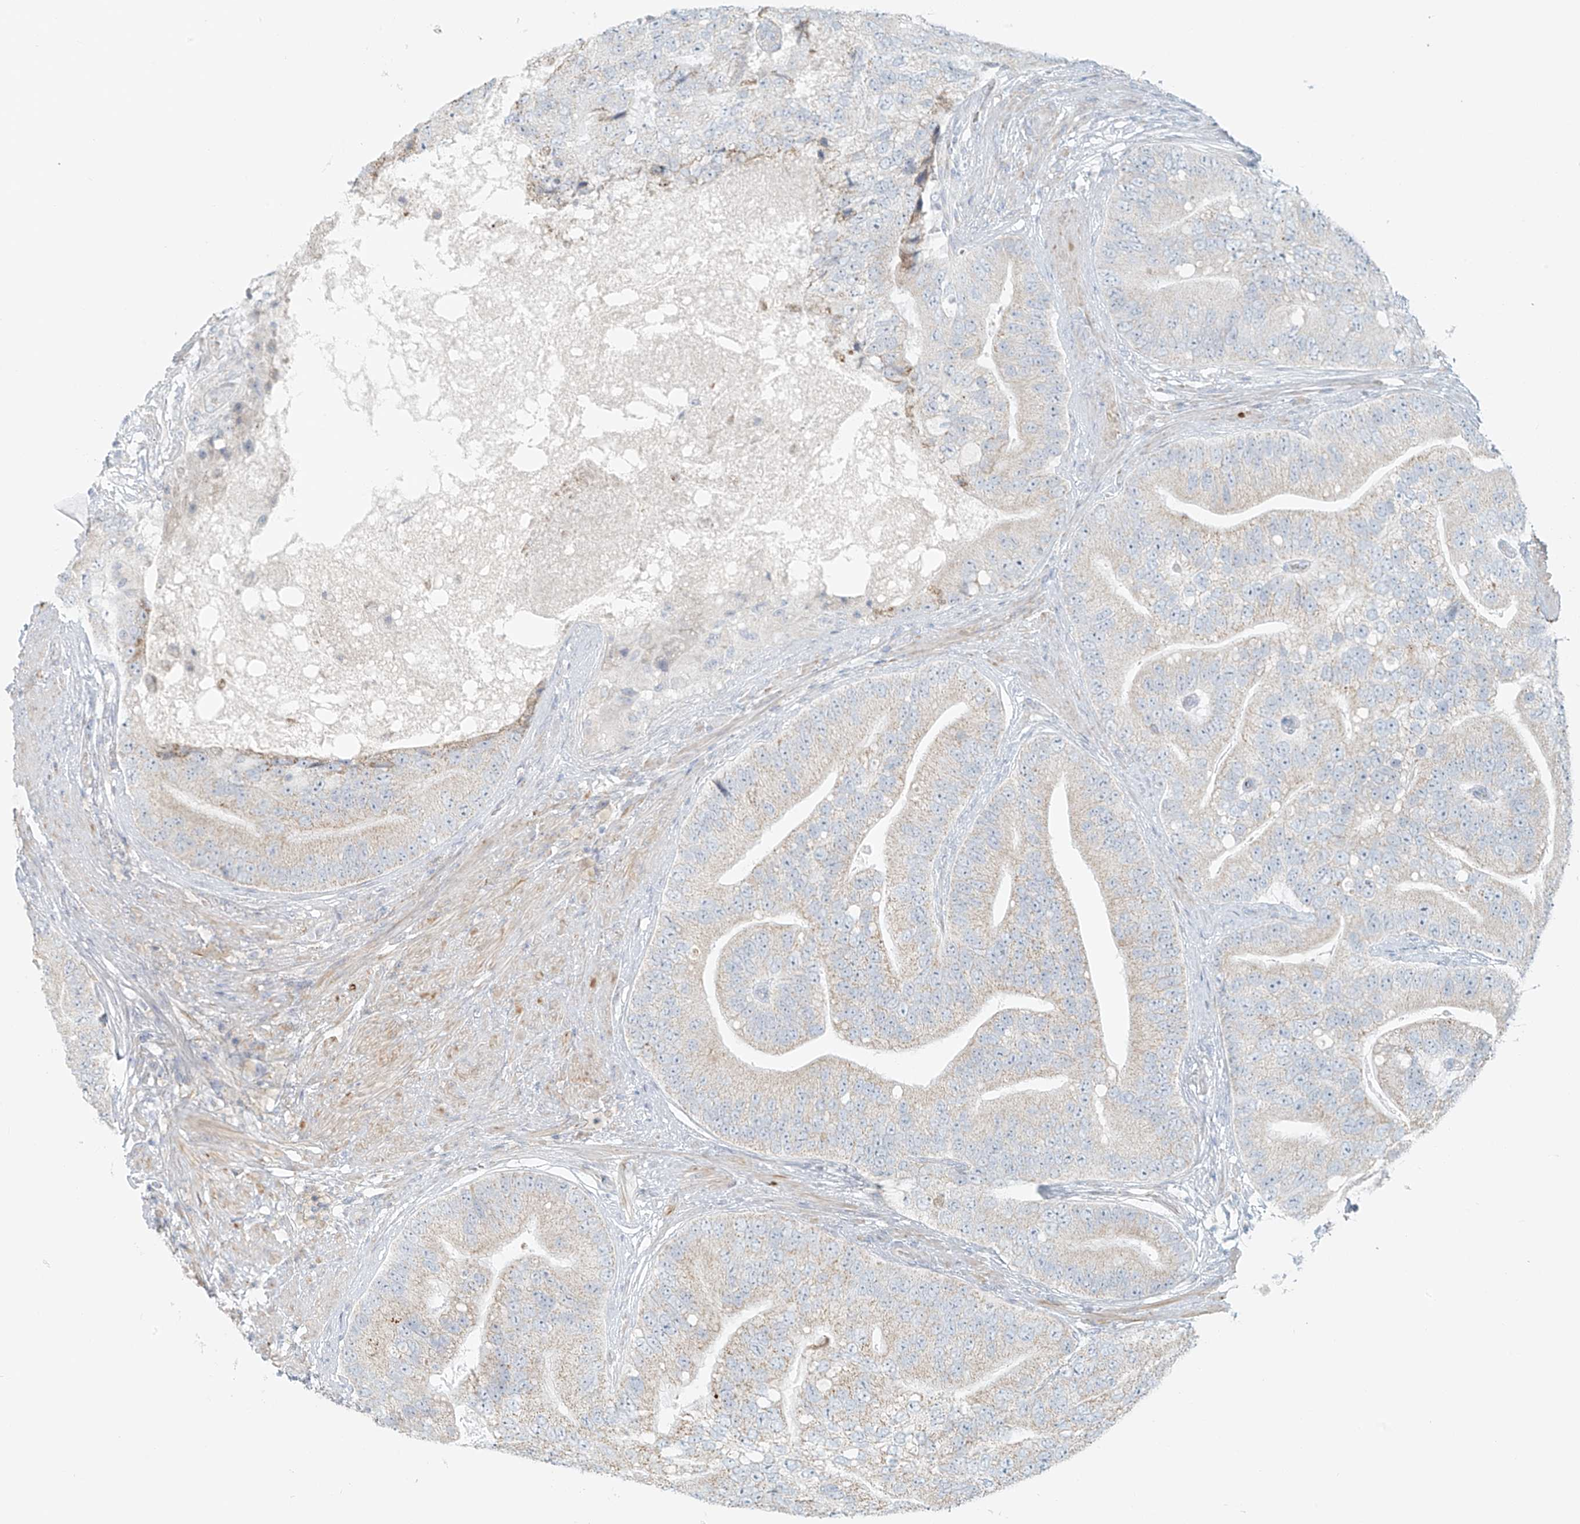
{"staining": {"intensity": "negative", "quantity": "none", "location": "none"}, "tissue": "prostate cancer", "cell_type": "Tumor cells", "image_type": "cancer", "snomed": [{"axis": "morphology", "description": "Adenocarcinoma, High grade"}, {"axis": "topography", "description": "Prostate"}], "caption": "Micrograph shows no significant protein positivity in tumor cells of high-grade adenocarcinoma (prostate).", "gene": "UST", "patient": {"sex": "male", "age": 70}}